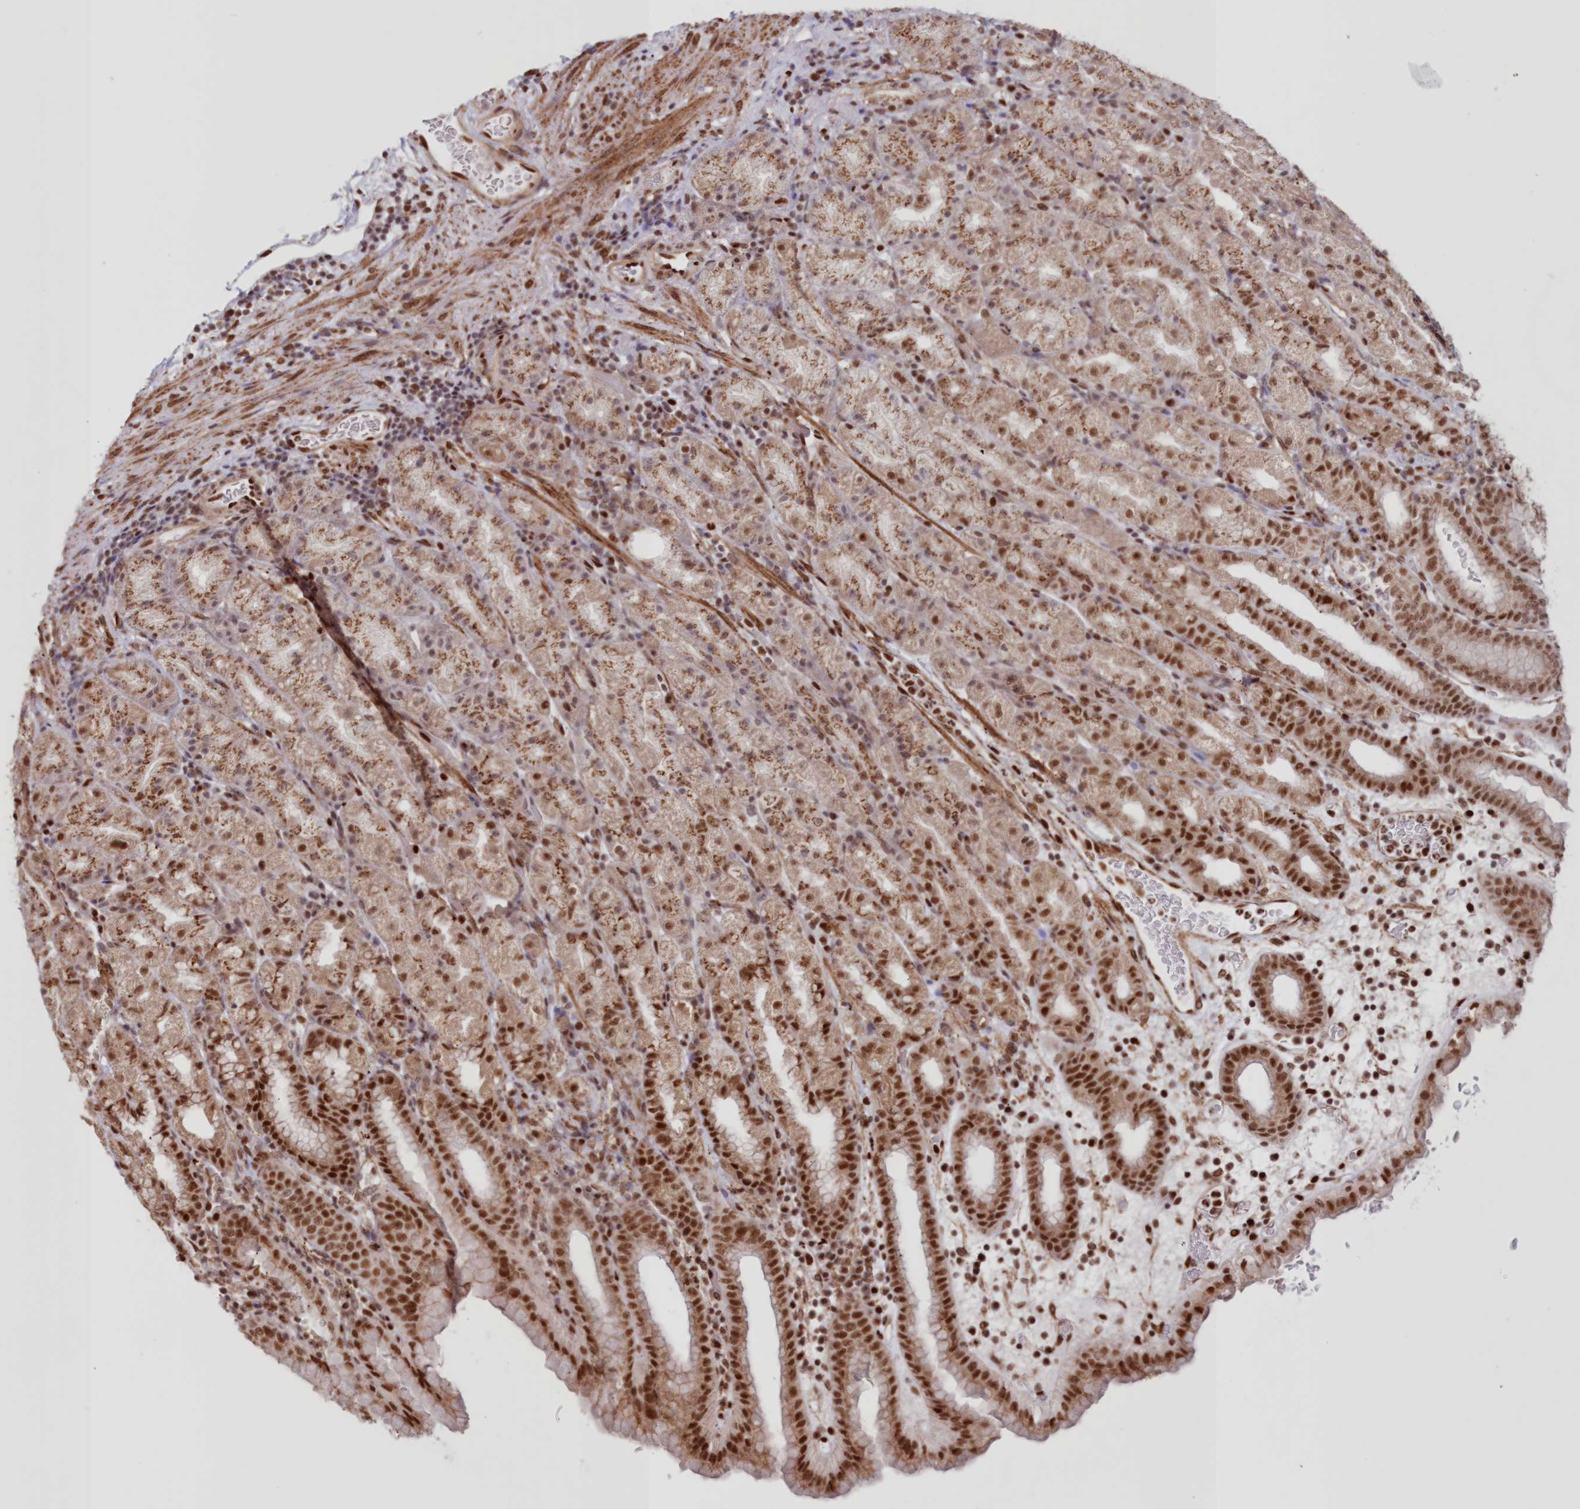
{"staining": {"intensity": "moderate", "quantity": ">75%", "location": "cytoplasmic/membranous,nuclear"}, "tissue": "stomach", "cell_type": "Glandular cells", "image_type": "normal", "snomed": [{"axis": "morphology", "description": "Normal tissue, NOS"}, {"axis": "topography", "description": "Stomach, upper"}], "caption": "A photomicrograph of stomach stained for a protein displays moderate cytoplasmic/membranous,nuclear brown staining in glandular cells. (Stains: DAB (3,3'-diaminobenzidine) in brown, nuclei in blue, Microscopy: brightfield microscopy at high magnification).", "gene": "POLR2B", "patient": {"sex": "male", "age": 68}}